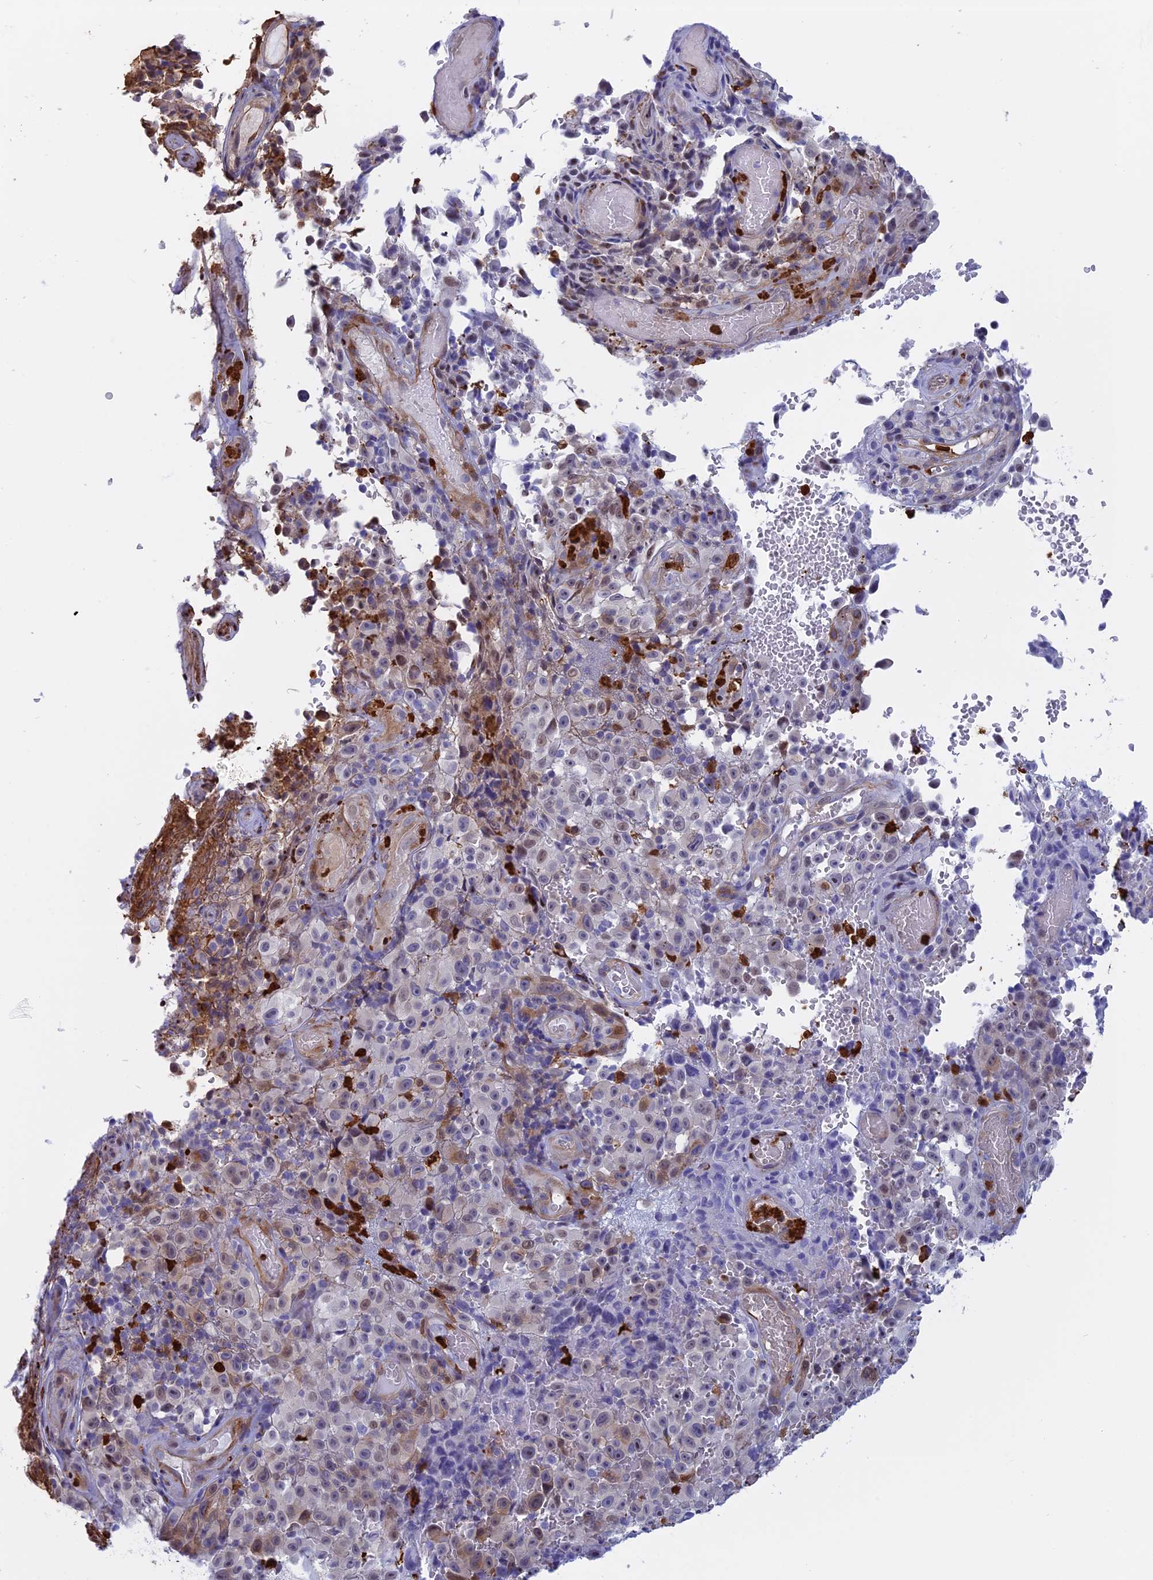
{"staining": {"intensity": "weak", "quantity": "<25%", "location": "cytoplasmic/membranous"}, "tissue": "melanoma", "cell_type": "Tumor cells", "image_type": "cancer", "snomed": [{"axis": "morphology", "description": "Malignant melanoma, NOS"}, {"axis": "topography", "description": "Skin"}], "caption": "An immunohistochemistry (IHC) histopathology image of malignant melanoma is shown. There is no staining in tumor cells of malignant melanoma.", "gene": "SLC26A1", "patient": {"sex": "female", "age": 82}}